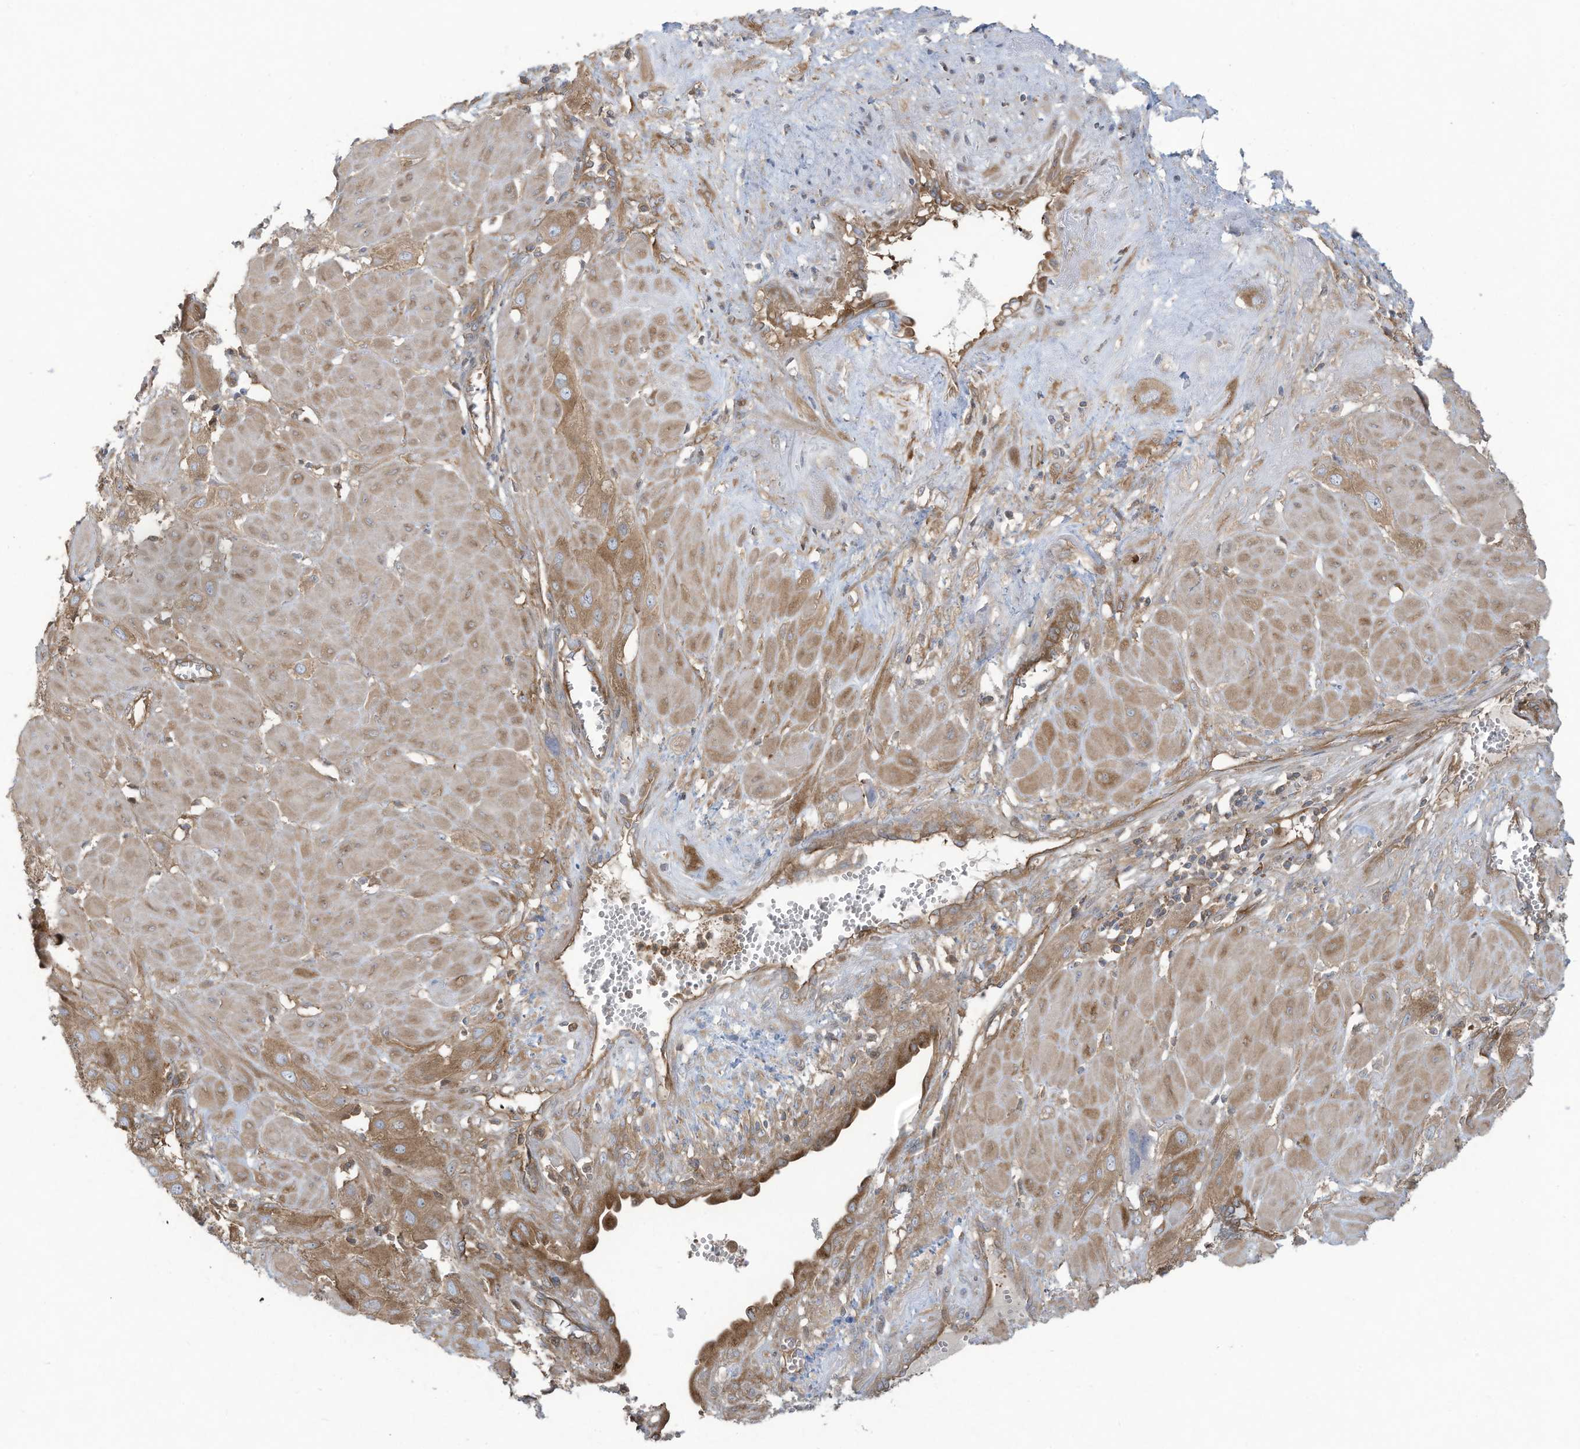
{"staining": {"intensity": "moderate", "quantity": ">75%", "location": "cytoplasmic/membranous"}, "tissue": "cervical cancer", "cell_type": "Tumor cells", "image_type": "cancer", "snomed": [{"axis": "morphology", "description": "Squamous cell carcinoma, NOS"}, {"axis": "topography", "description": "Cervix"}], "caption": "The immunohistochemical stain labels moderate cytoplasmic/membranous expression in tumor cells of squamous cell carcinoma (cervical) tissue. (DAB IHC, brown staining for protein, blue staining for nuclei).", "gene": "OLA1", "patient": {"sex": "female", "age": 34}}